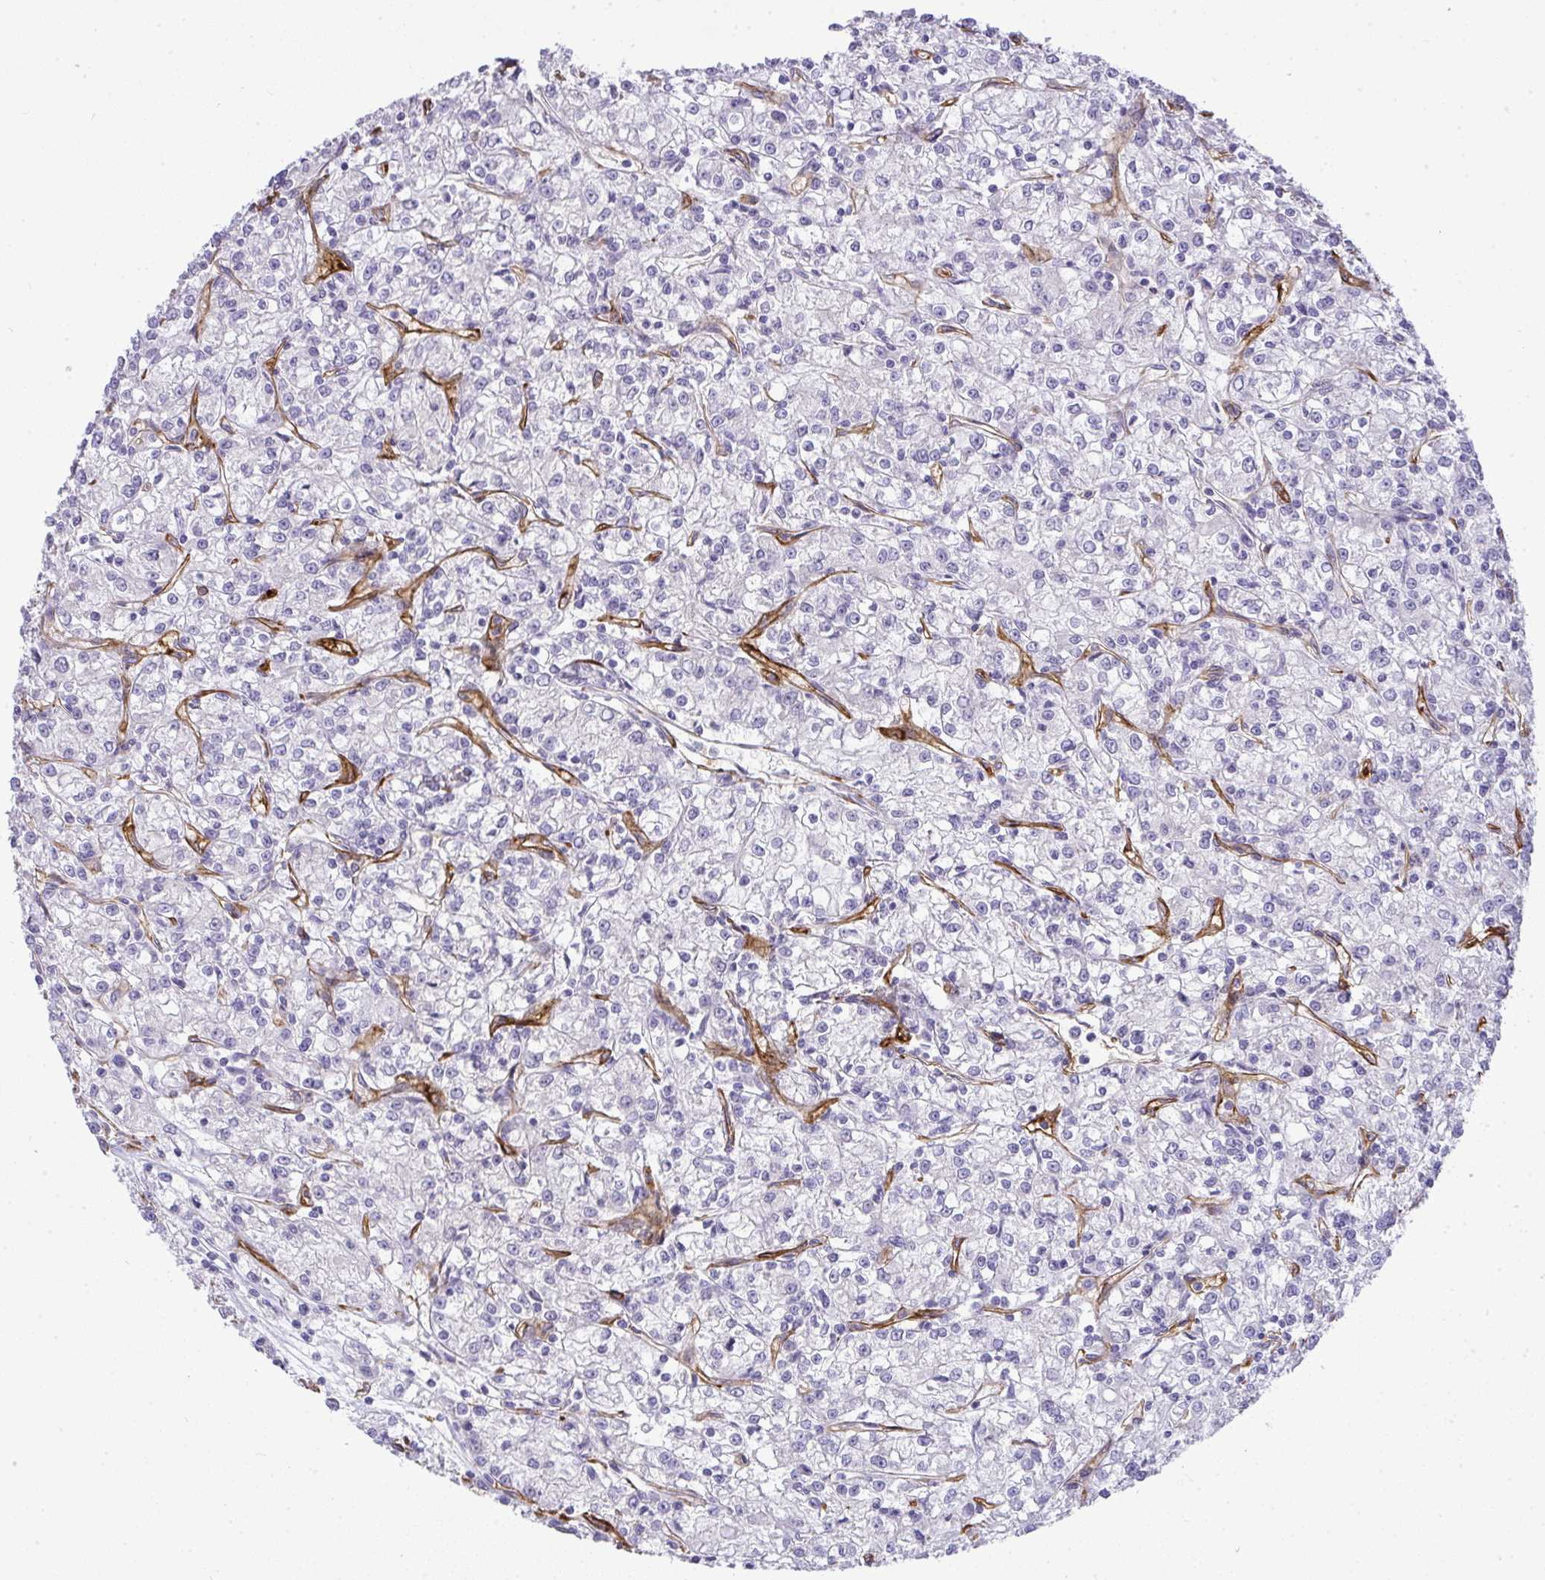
{"staining": {"intensity": "negative", "quantity": "none", "location": "none"}, "tissue": "renal cancer", "cell_type": "Tumor cells", "image_type": "cancer", "snomed": [{"axis": "morphology", "description": "Adenocarcinoma, NOS"}, {"axis": "topography", "description": "Kidney"}], "caption": "A high-resolution image shows immunohistochemistry staining of renal cancer, which reveals no significant expression in tumor cells.", "gene": "UBE2S", "patient": {"sex": "female", "age": 59}}